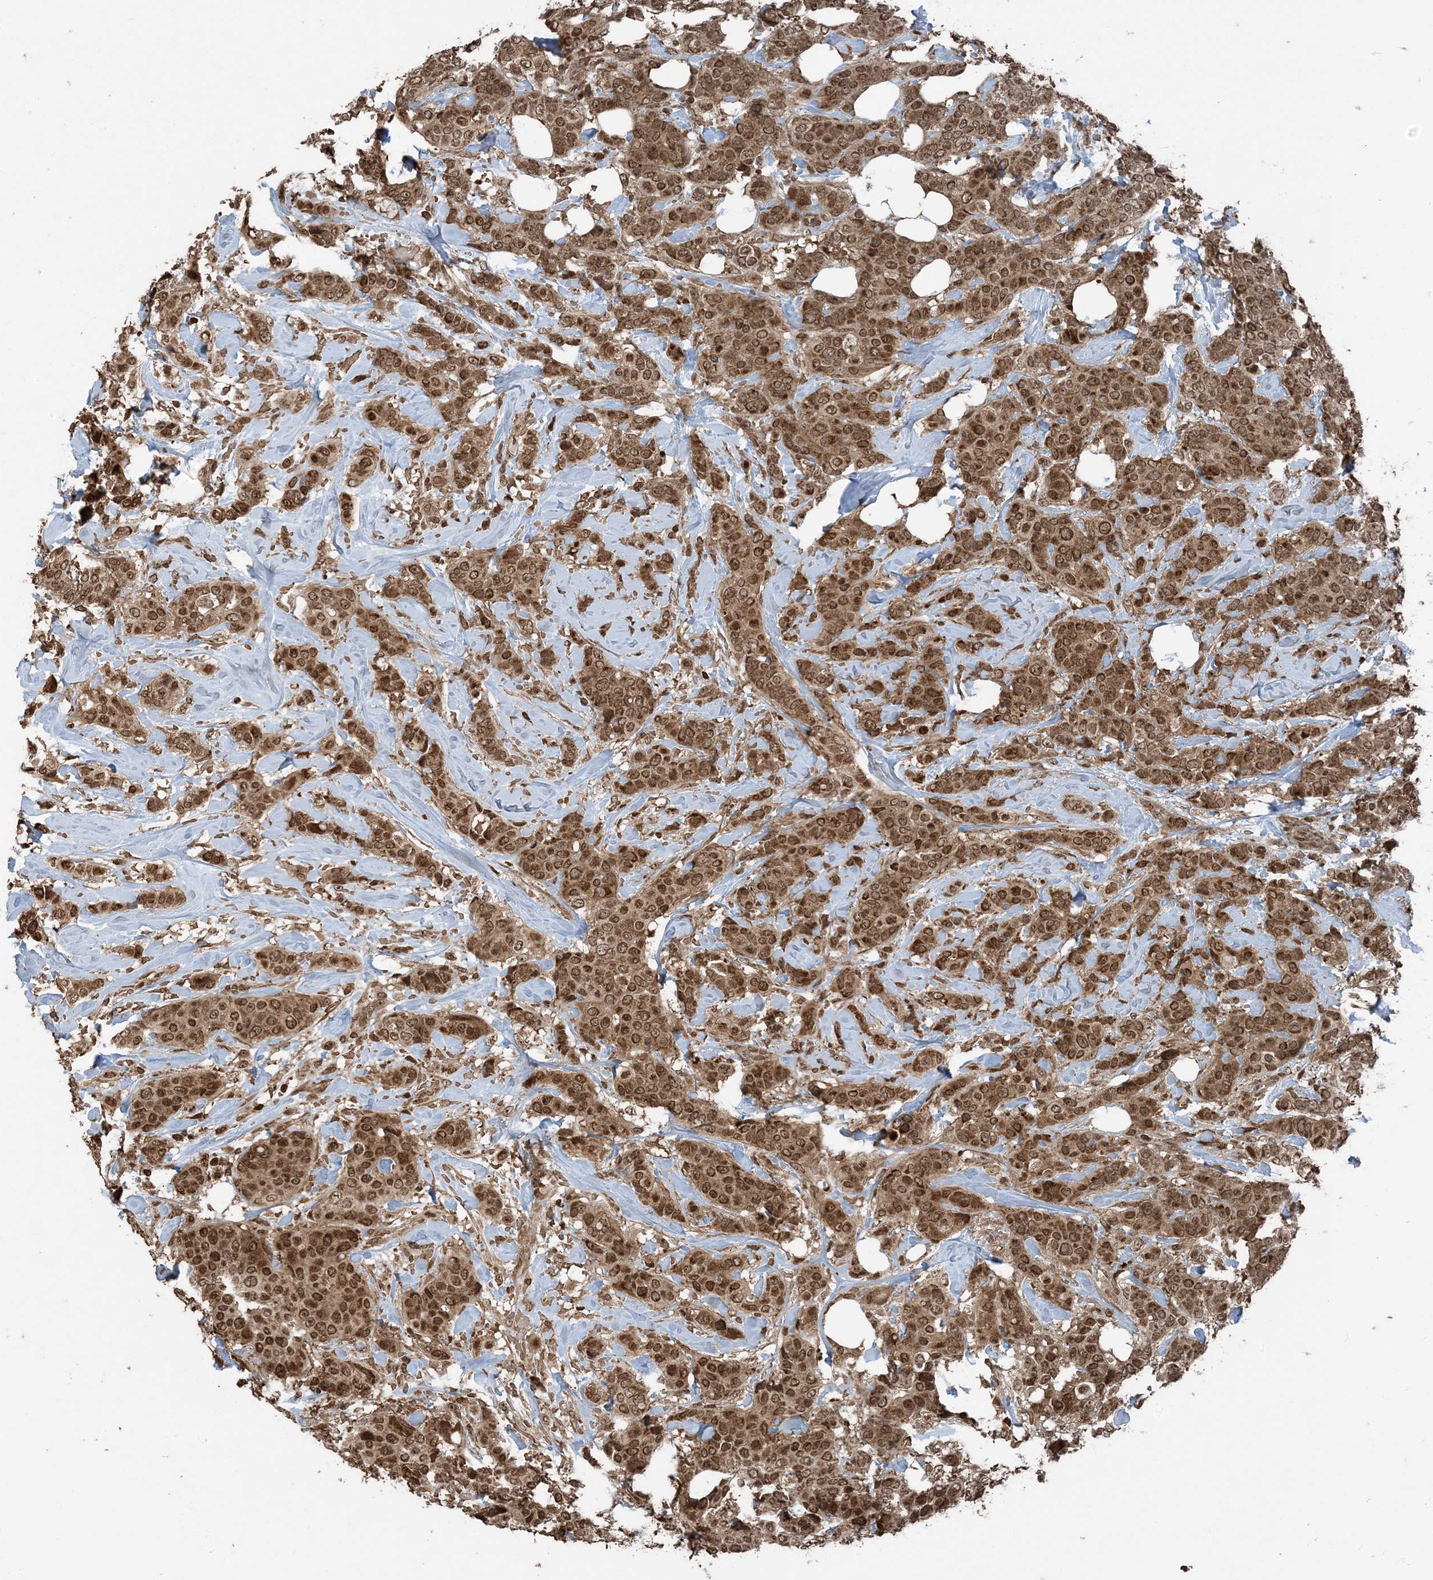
{"staining": {"intensity": "moderate", "quantity": ">75%", "location": "cytoplasmic/membranous,nuclear"}, "tissue": "breast cancer", "cell_type": "Tumor cells", "image_type": "cancer", "snomed": [{"axis": "morphology", "description": "Lobular carcinoma"}, {"axis": "topography", "description": "Breast"}], "caption": "Immunohistochemical staining of breast lobular carcinoma displays moderate cytoplasmic/membranous and nuclear protein staining in approximately >75% of tumor cells.", "gene": "ZFAND2B", "patient": {"sex": "female", "age": 51}}